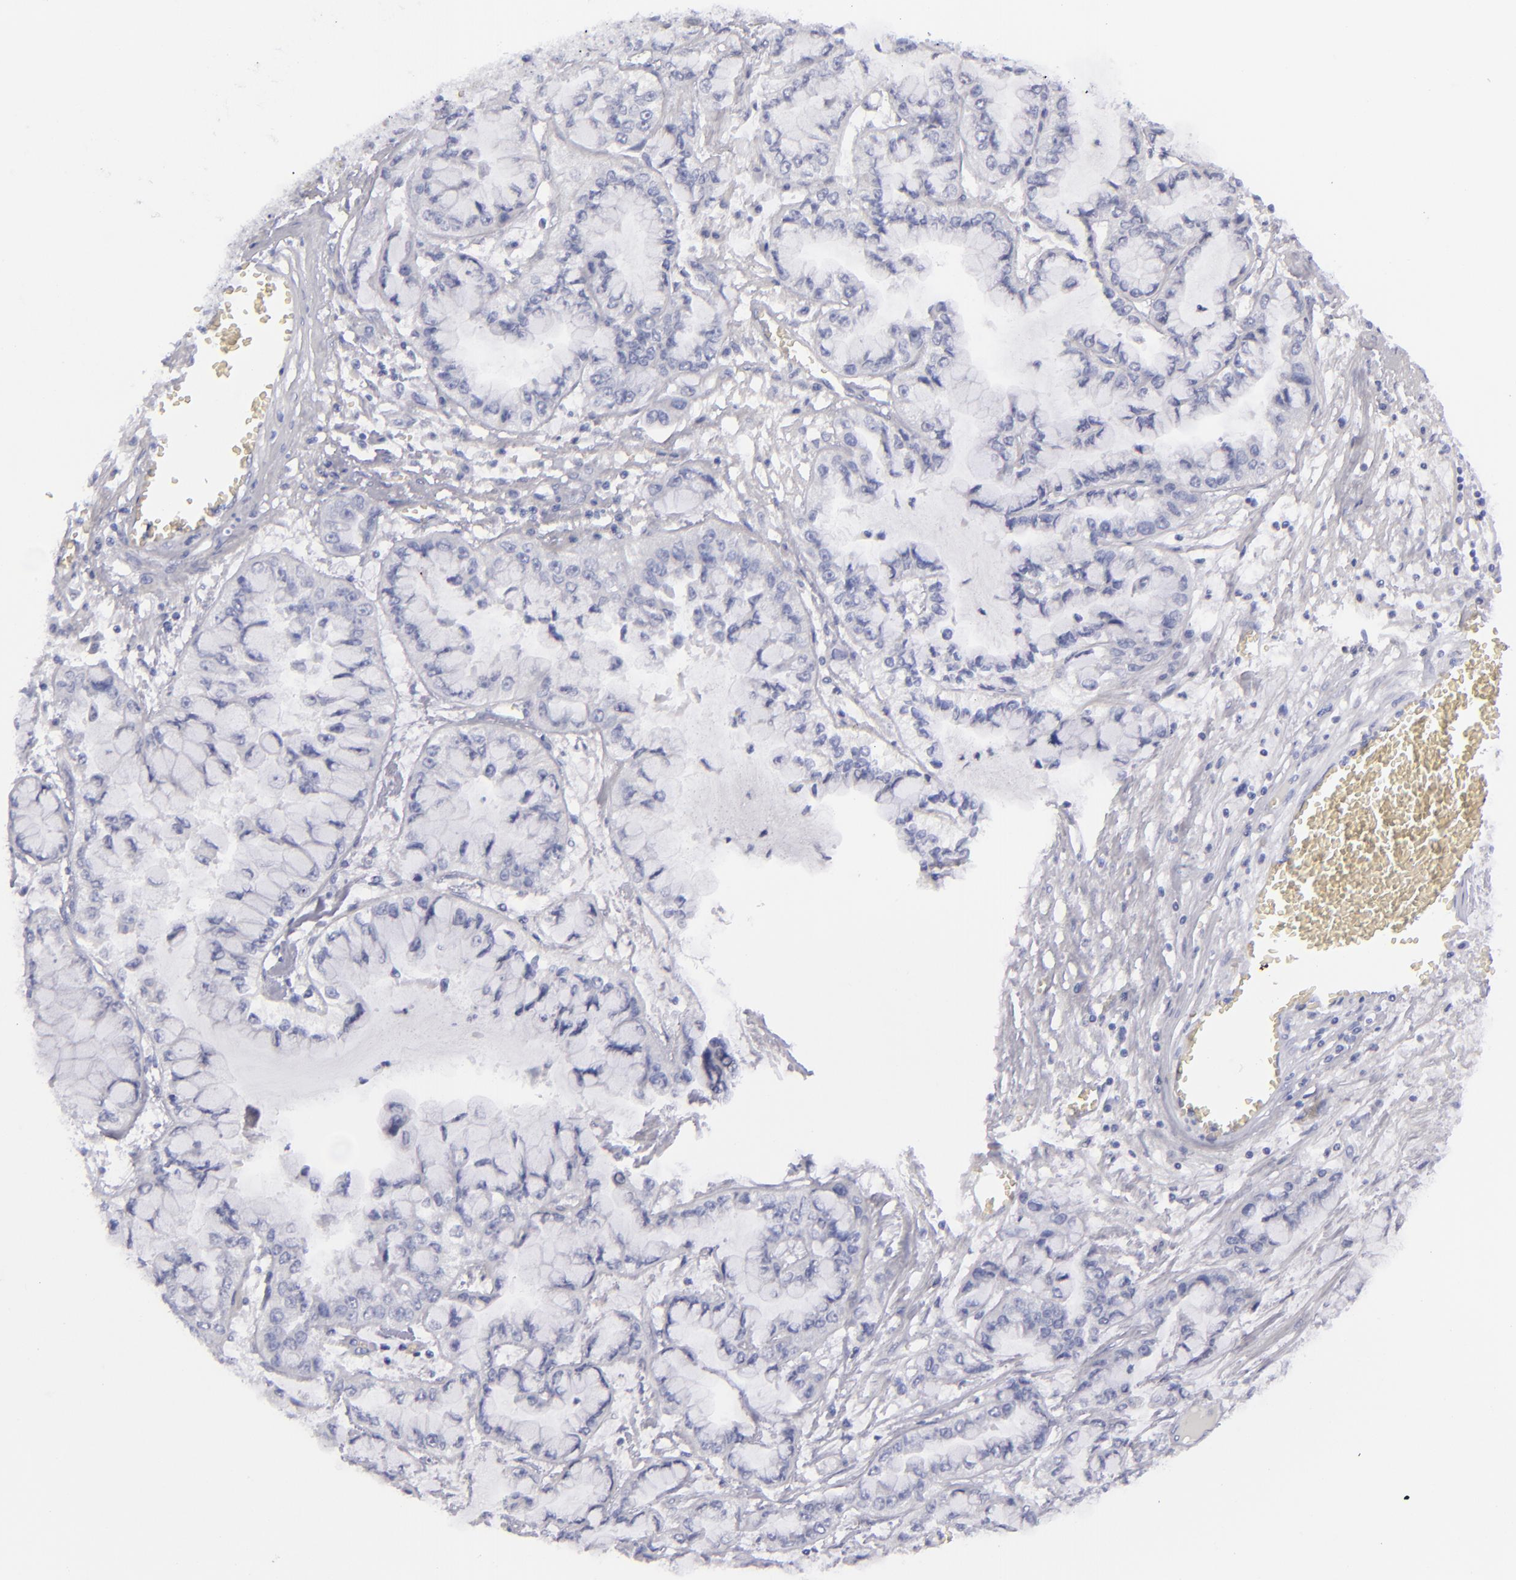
{"staining": {"intensity": "negative", "quantity": "none", "location": "none"}, "tissue": "liver cancer", "cell_type": "Tumor cells", "image_type": "cancer", "snomed": [{"axis": "morphology", "description": "Cholangiocarcinoma"}, {"axis": "topography", "description": "Liver"}], "caption": "Liver cholangiocarcinoma was stained to show a protein in brown. There is no significant positivity in tumor cells.", "gene": "CD22", "patient": {"sex": "female", "age": 79}}